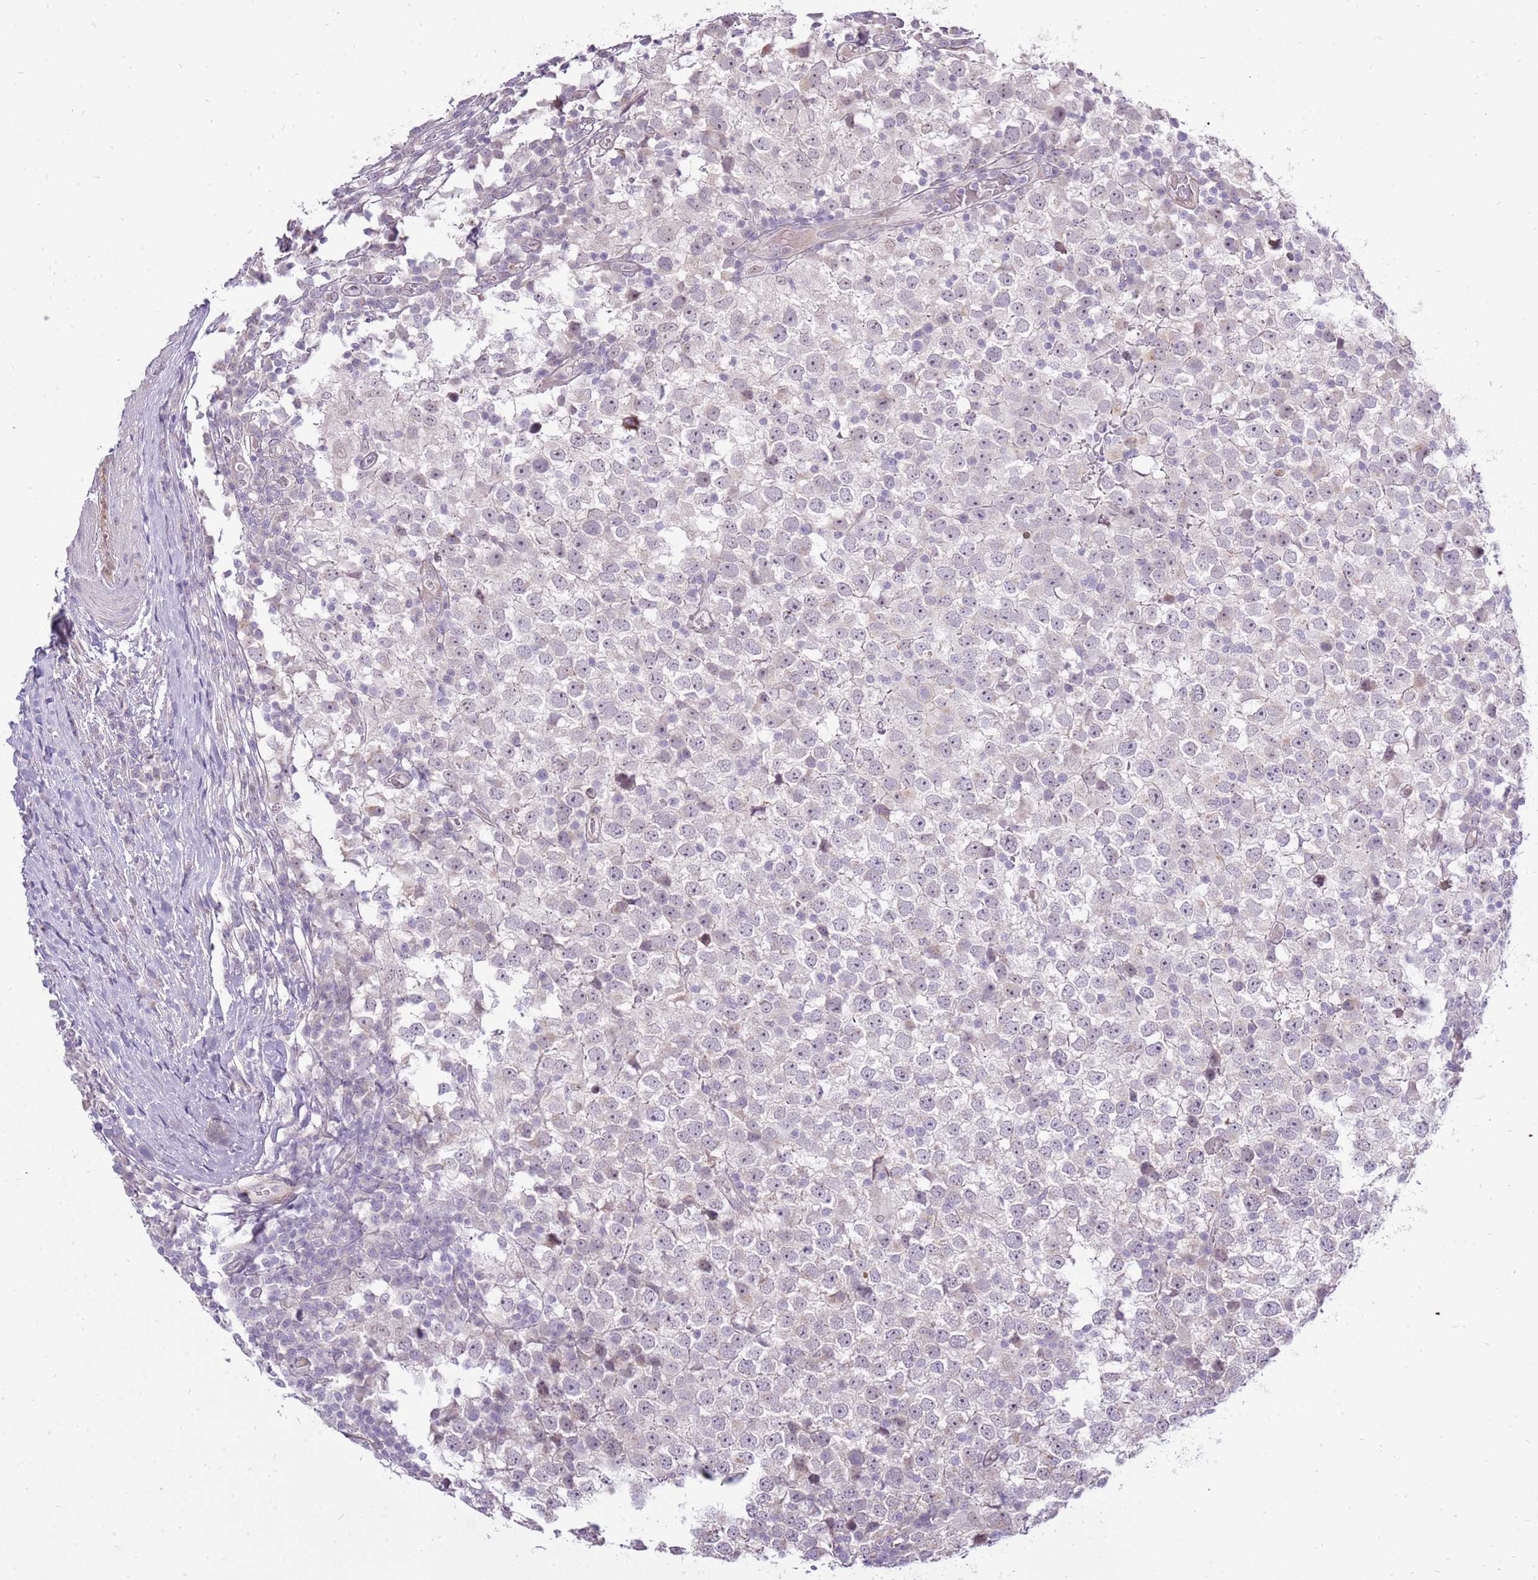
{"staining": {"intensity": "weak", "quantity": "<25%", "location": "cytoplasmic/membranous"}, "tissue": "testis cancer", "cell_type": "Tumor cells", "image_type": "cancer", "snomed": [{"axis": "morphology", "description": "Seminoma, NOS"}, {"axis": "topography", "description": "Testis"}], "caption": "Photomicrograph shows no protein positivity in tumor cells of testis cancer tissue.", "gene": "UGGT2", "patient": {"sex": "male", "age": 65}}